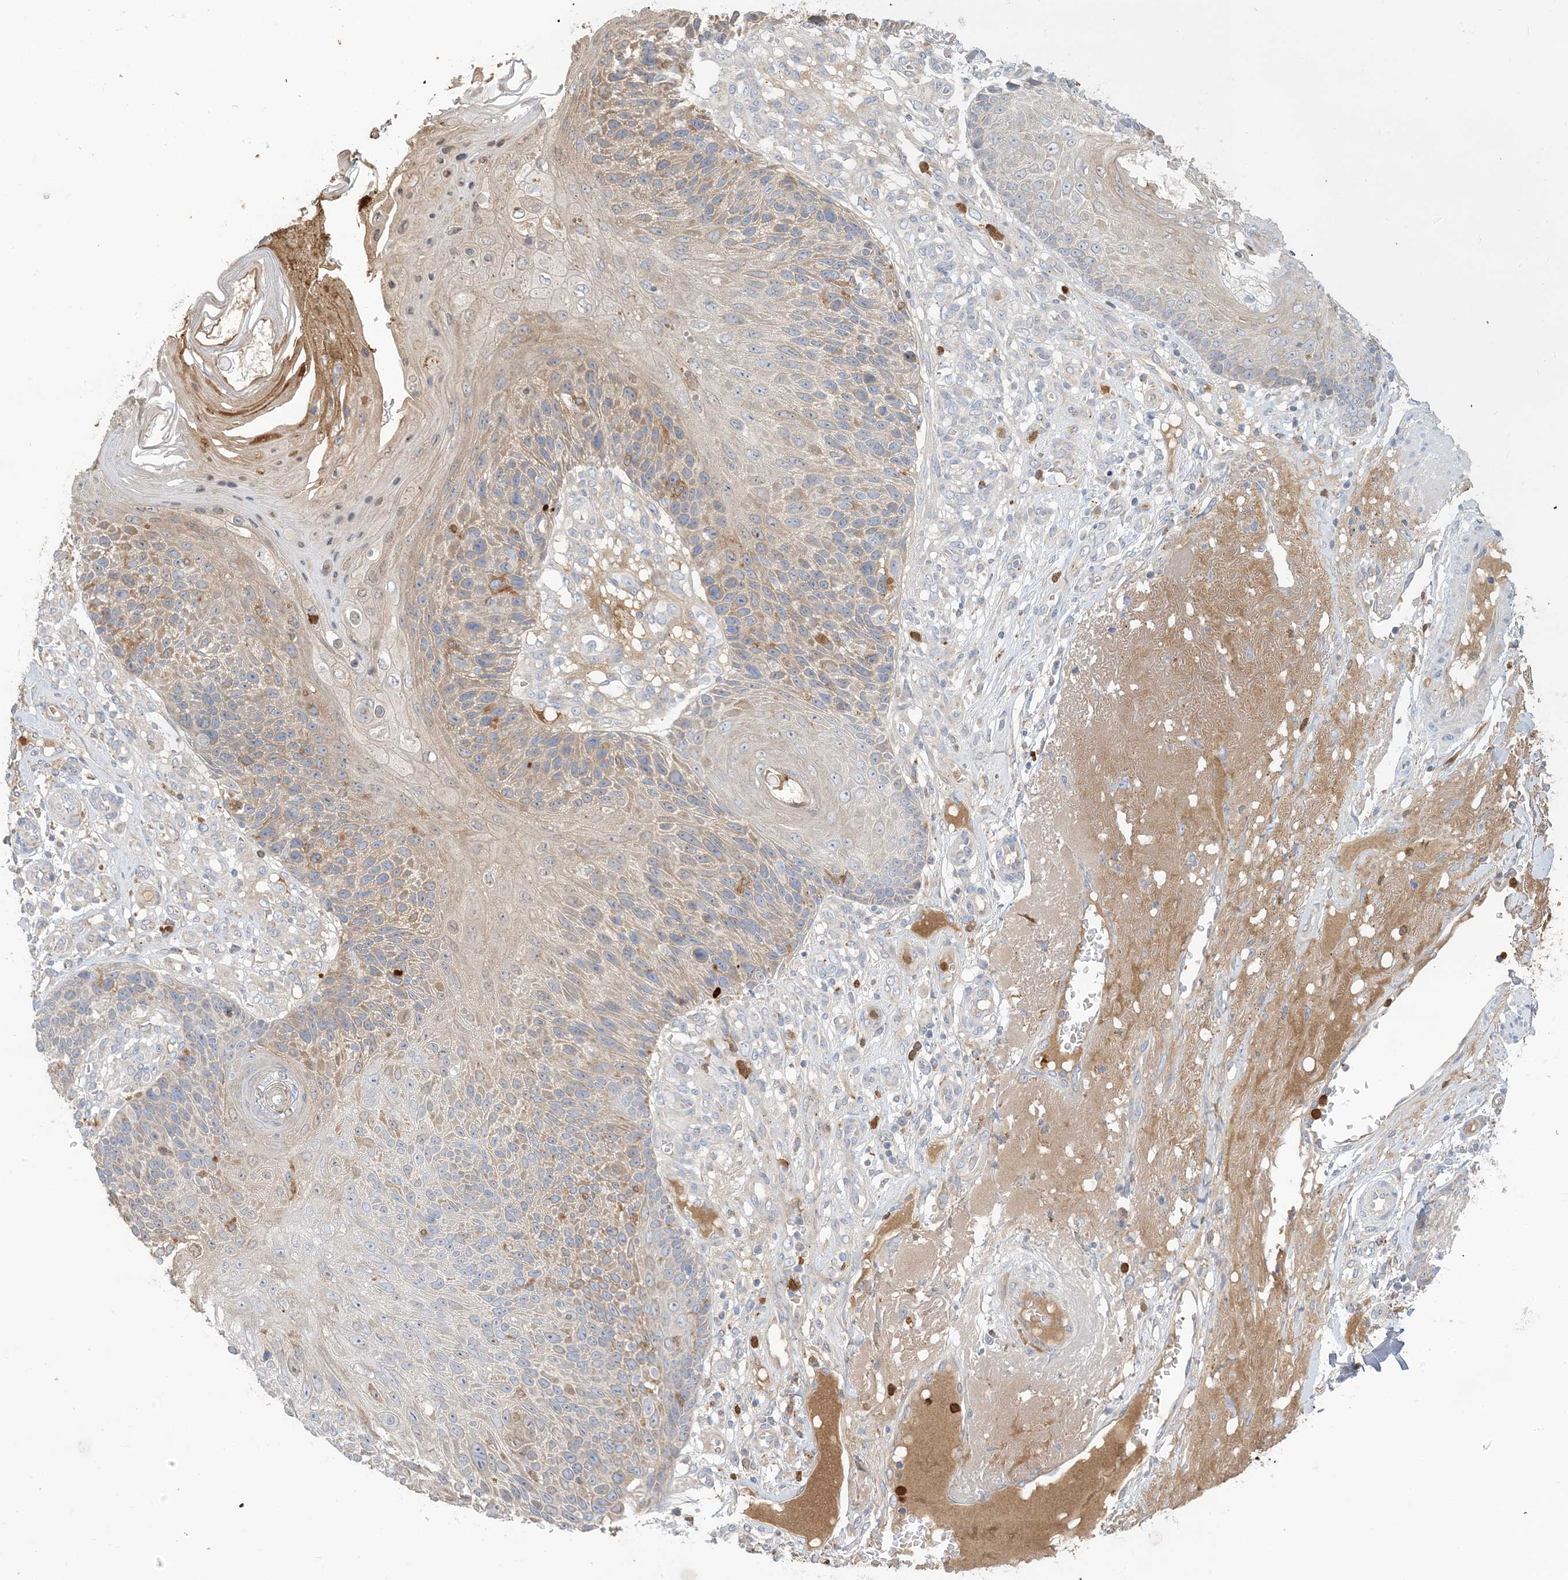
{"staining": {"intensity": "weak", "quantity": "25%-75%", "location": "cytoplasmic/membranous"}, "tissue": "skin cancer", "cell_type": "Tumor cells", "image_type": "cancer", "snomed": [{"axis": "morphology", "description": "Squamous cell carcinoma, NOS"}, {"axis": "topography", "description": "Skin"}], "caption": "Skin squamous cell carcinoma was stained to show a protein in brown. There is low levels of weak cytoplasmic/membranous staining in approximately 25%-75% of tumor cells.", "gene": "DPP9", "patient": {"sex": "female", "age": 88}}